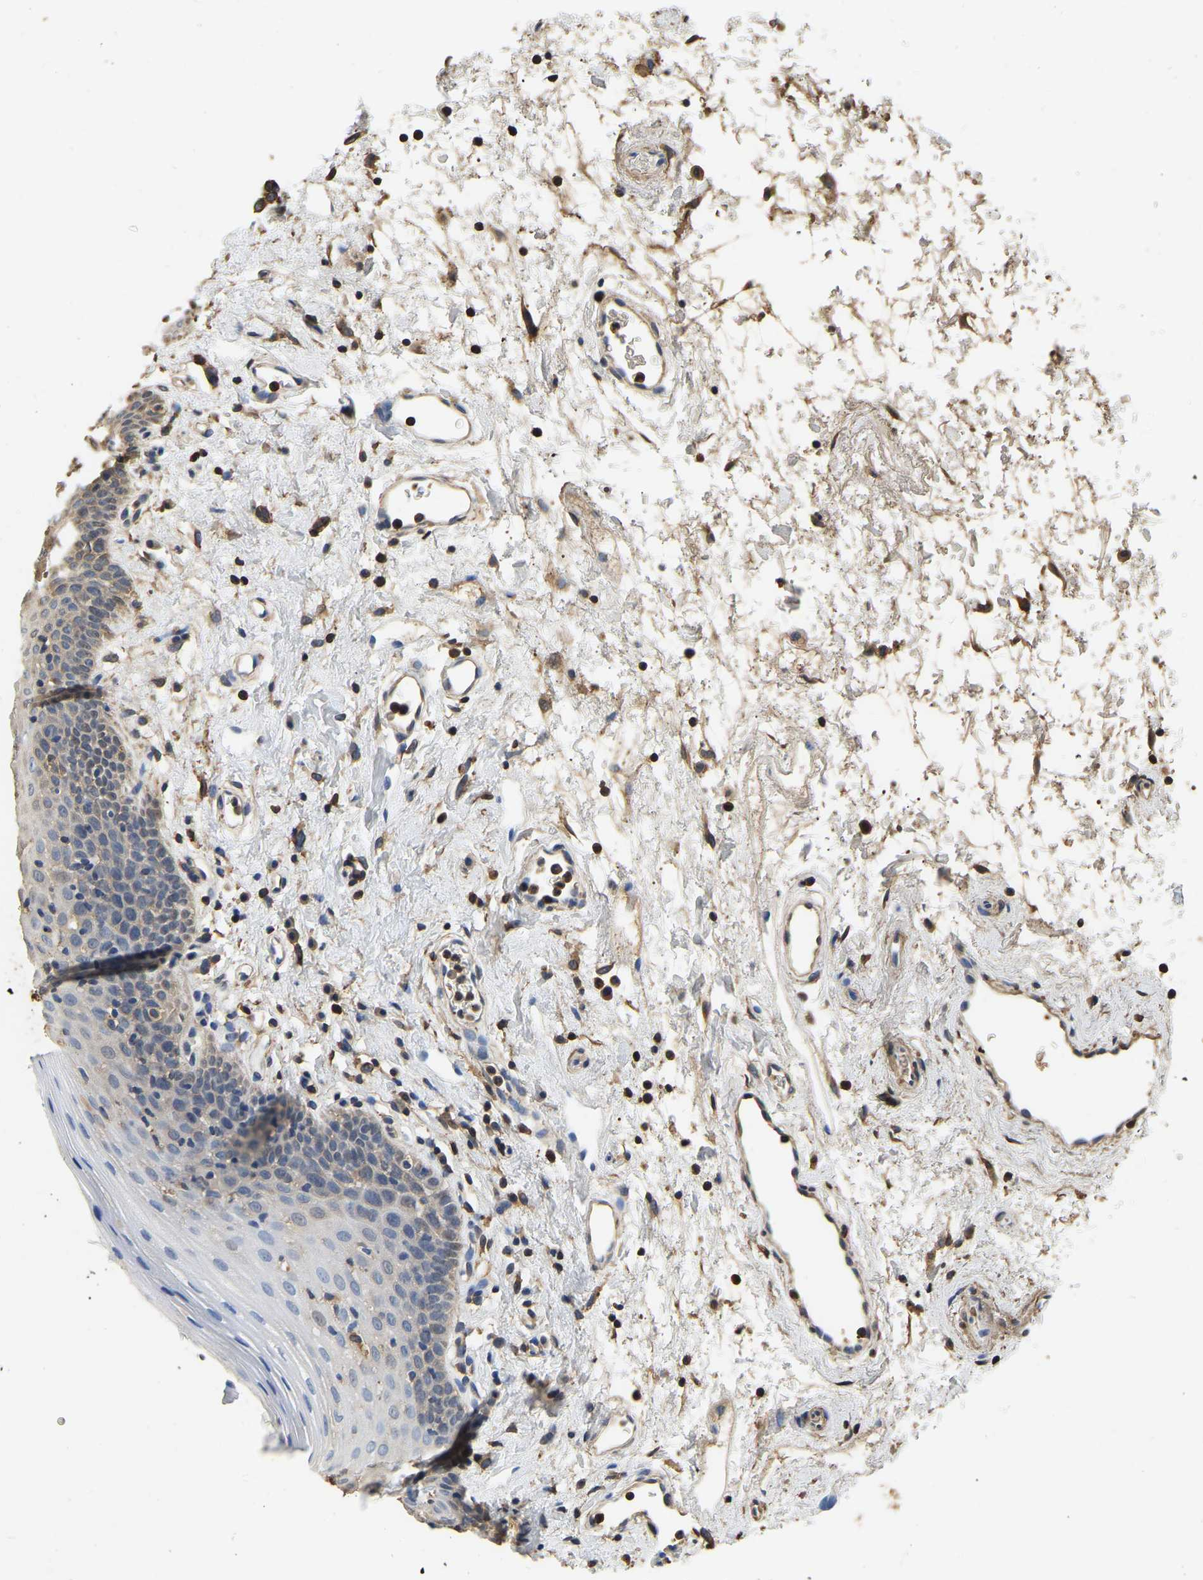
{"staining": {"intensity": "weak", "quantity": "<25%", "location": "cytoplasmic/membranous"}, "tissue": "oral mucosa", "cell_type": "Squamous epithelial cells", "image_type": "normal", "snomed": [{"axis": "morphology", "description": "Normal tissue, NOS"}, {"axis": "topography", "description": "Oral tissue"}], "caption": "Immunohistochemistry histopathology image of benign oral mucosa: oral mucosa stained with DAB reveals no significant protein staining in squamous epithelial cells. Nuclei are stained in blue.", "gene": "LDHB", "patient": {"sex": "male", "age": 66}}